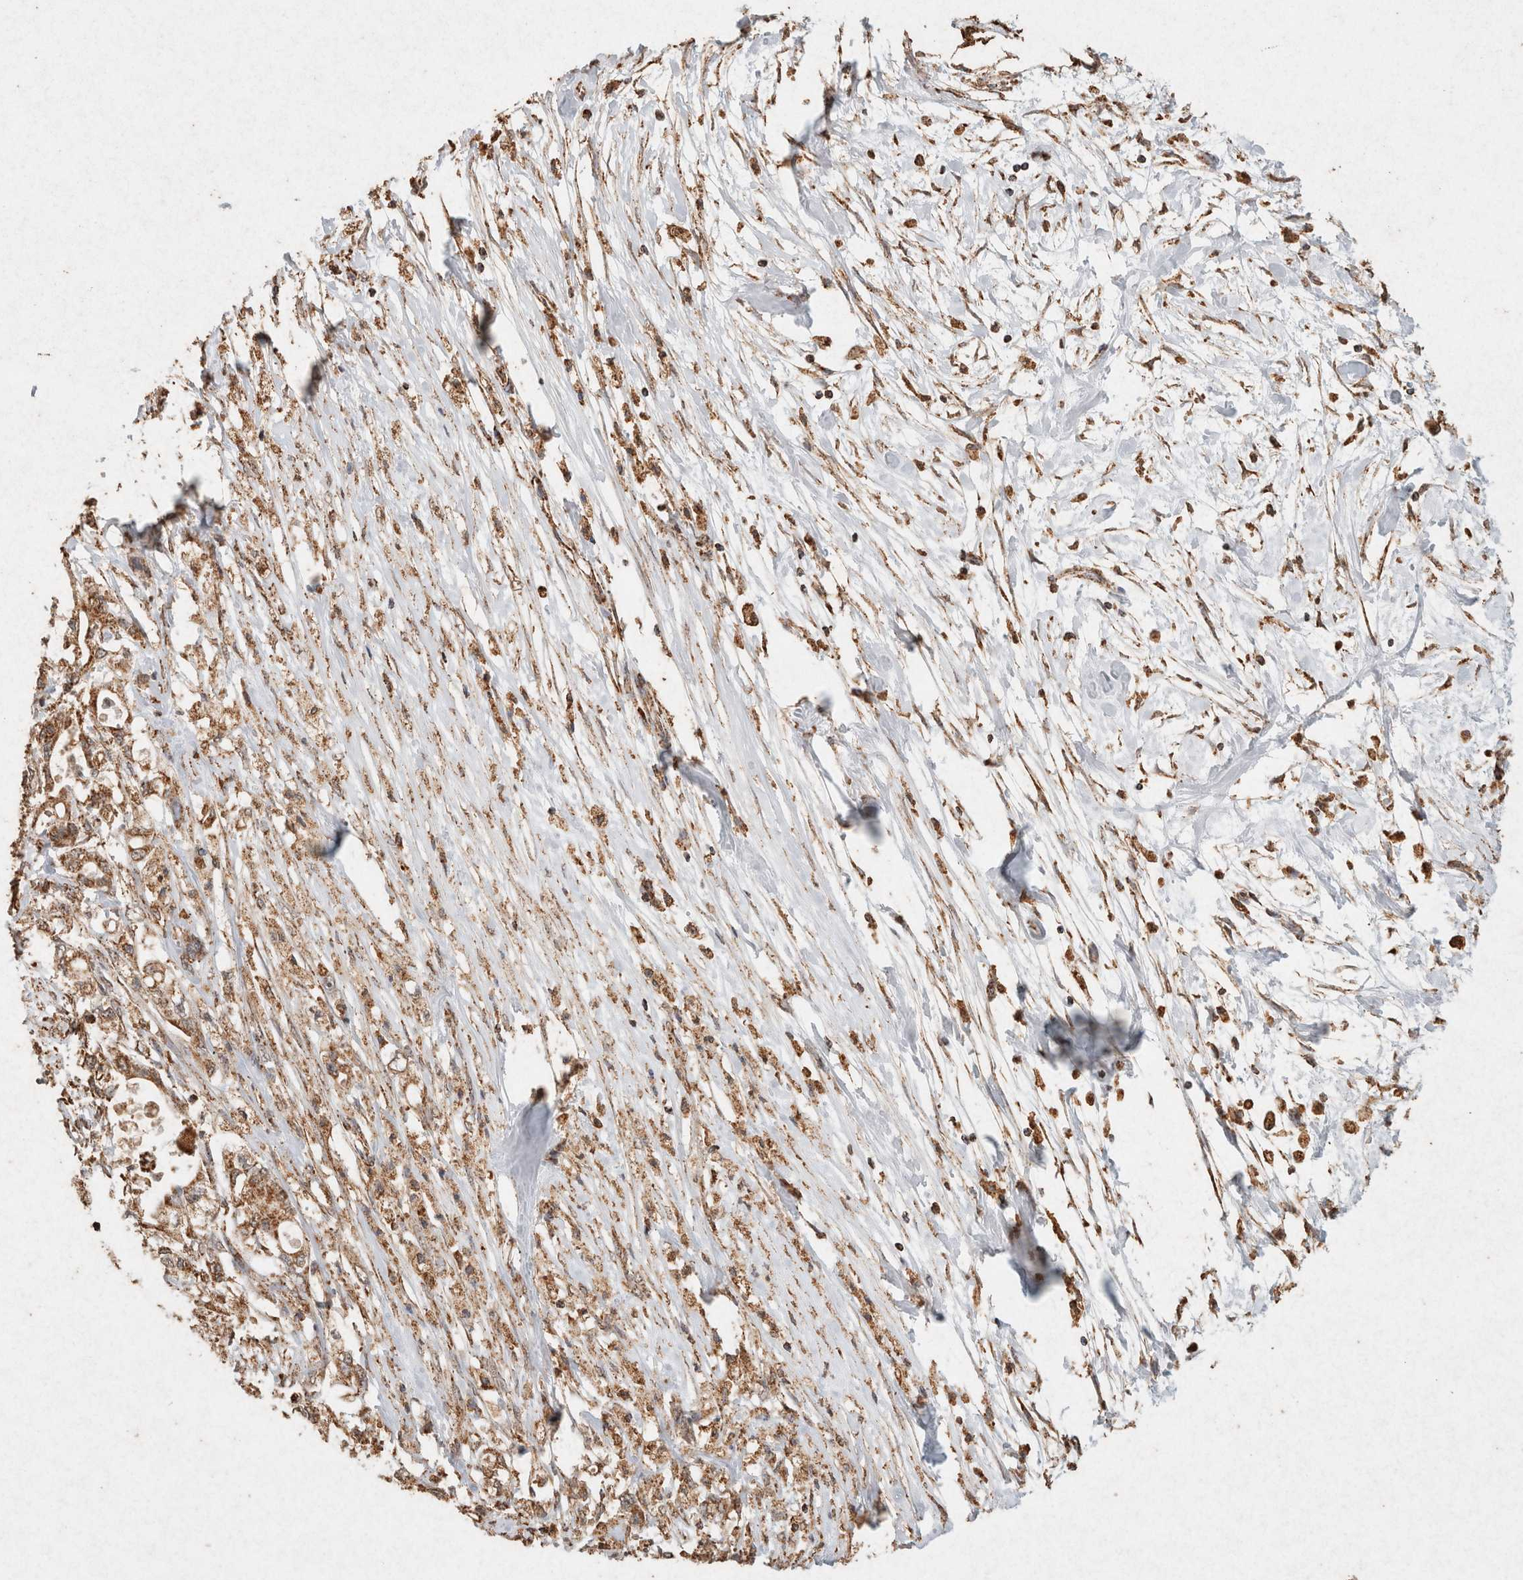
{"staining": {"intensity": "moderate", "quantity": ">75%", "location": "cytoplasmic/membranous"}, "tissue": "pancreatic cancer", "cell_type": "Tumor cells", "image_type": "cancer", "snomed": [{"axis": "morphology", "description": "Adenocarcinoma, NOS"}, {"axis": "topography", "description": "Pancreas"}], "caption": "A photomicrograph of human adenocarcinoma (pancreatic) stained for a protein exhibits moderate cytoplasmic/membranous brown staining in tumor cells.", "gene": "SDC2", "patient": {"sex": "male", "age": 79}}